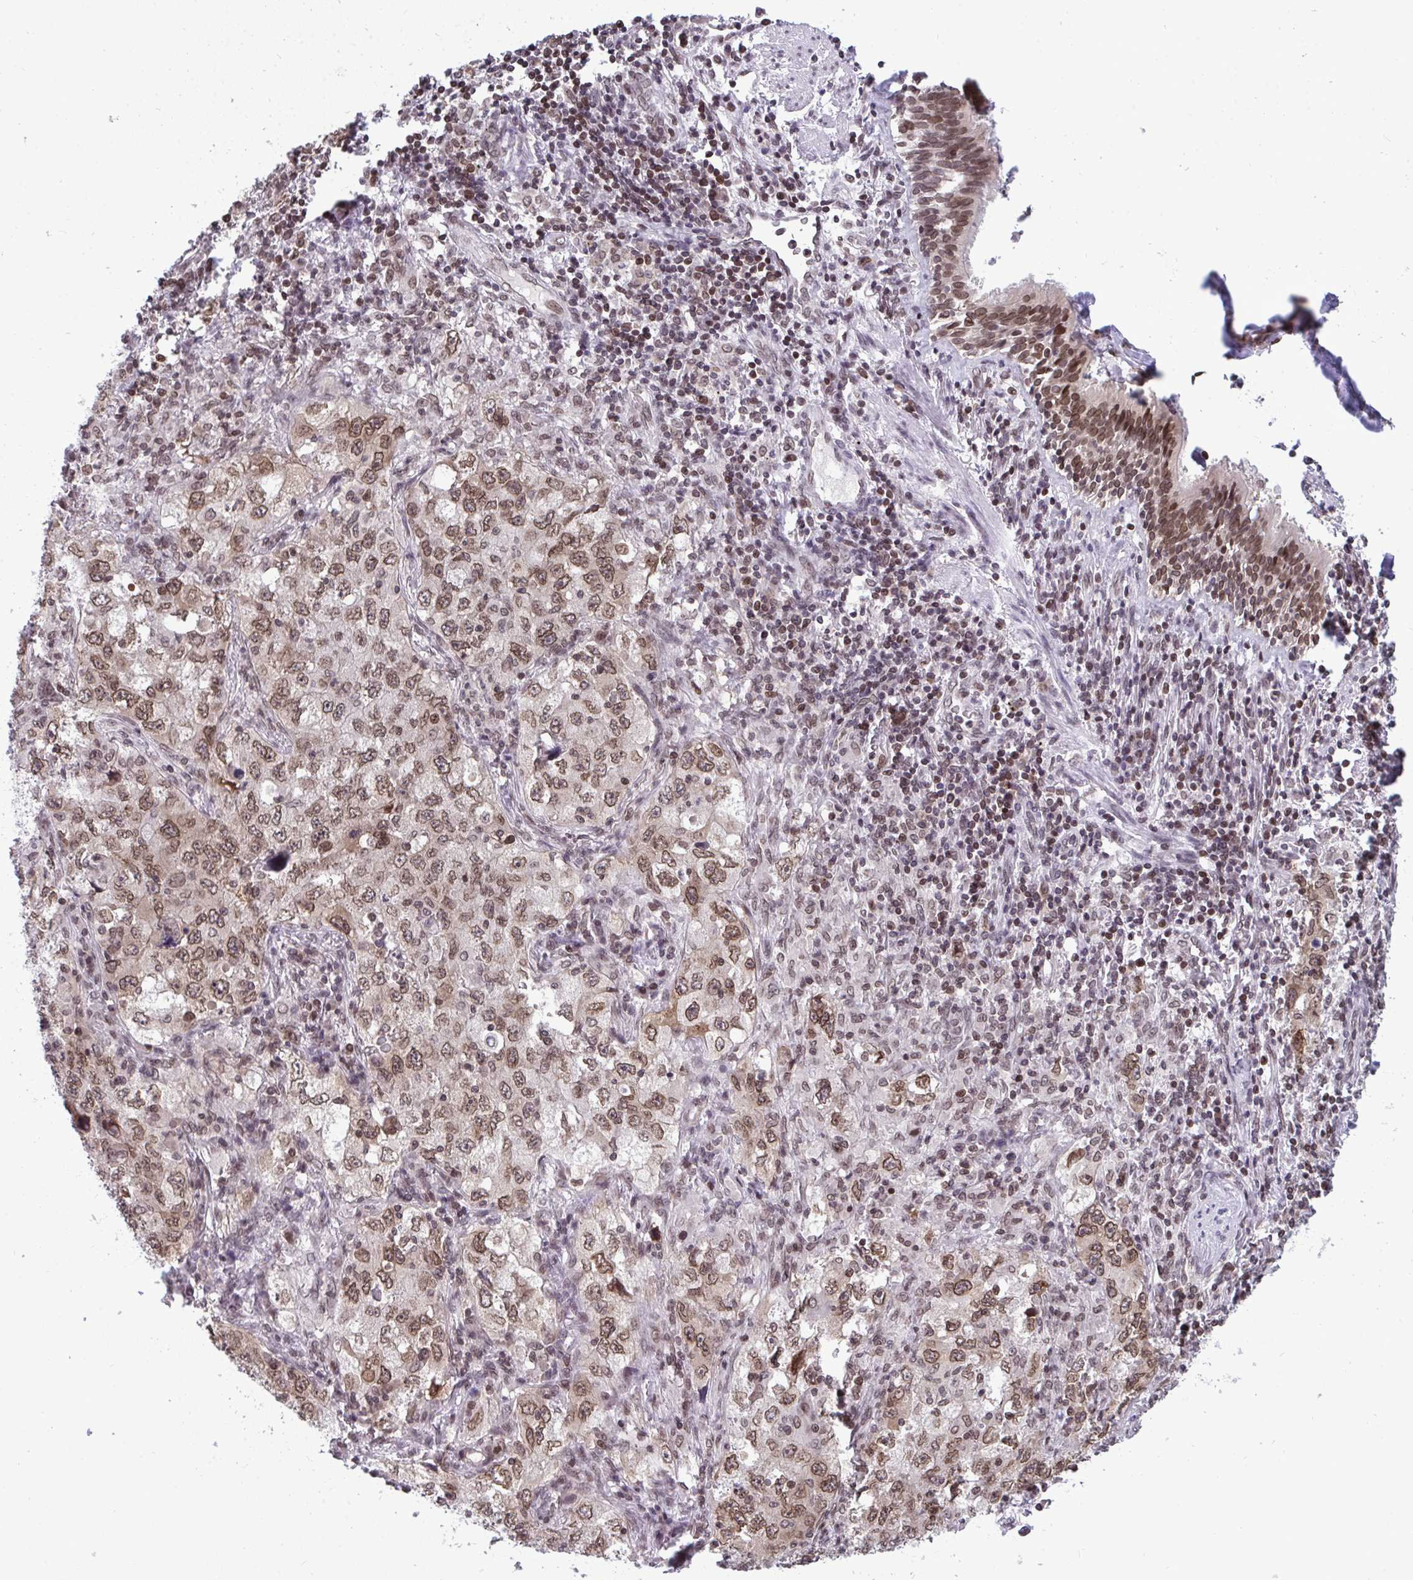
{"staining": {"intensity": "moderate", "quantity": ">75%", "location": "nuclear"}, "tissue": "lung cancer", "cell_type": "Tumor cells", "image_type": "cancer", "snomed": [{"axis": "morphology", "description": "Adenocarcinoma, NOS"}, {"axis": "topography", "description": "Lung"}], "caption": "Approximately >75% of tumor cells in lung adenocarcinoma show moderate nuclear protein expression as visualized by brown immunohistochemical staining.", "gene": "JPT1", "patient": {"sex": "female", "age": 57}}